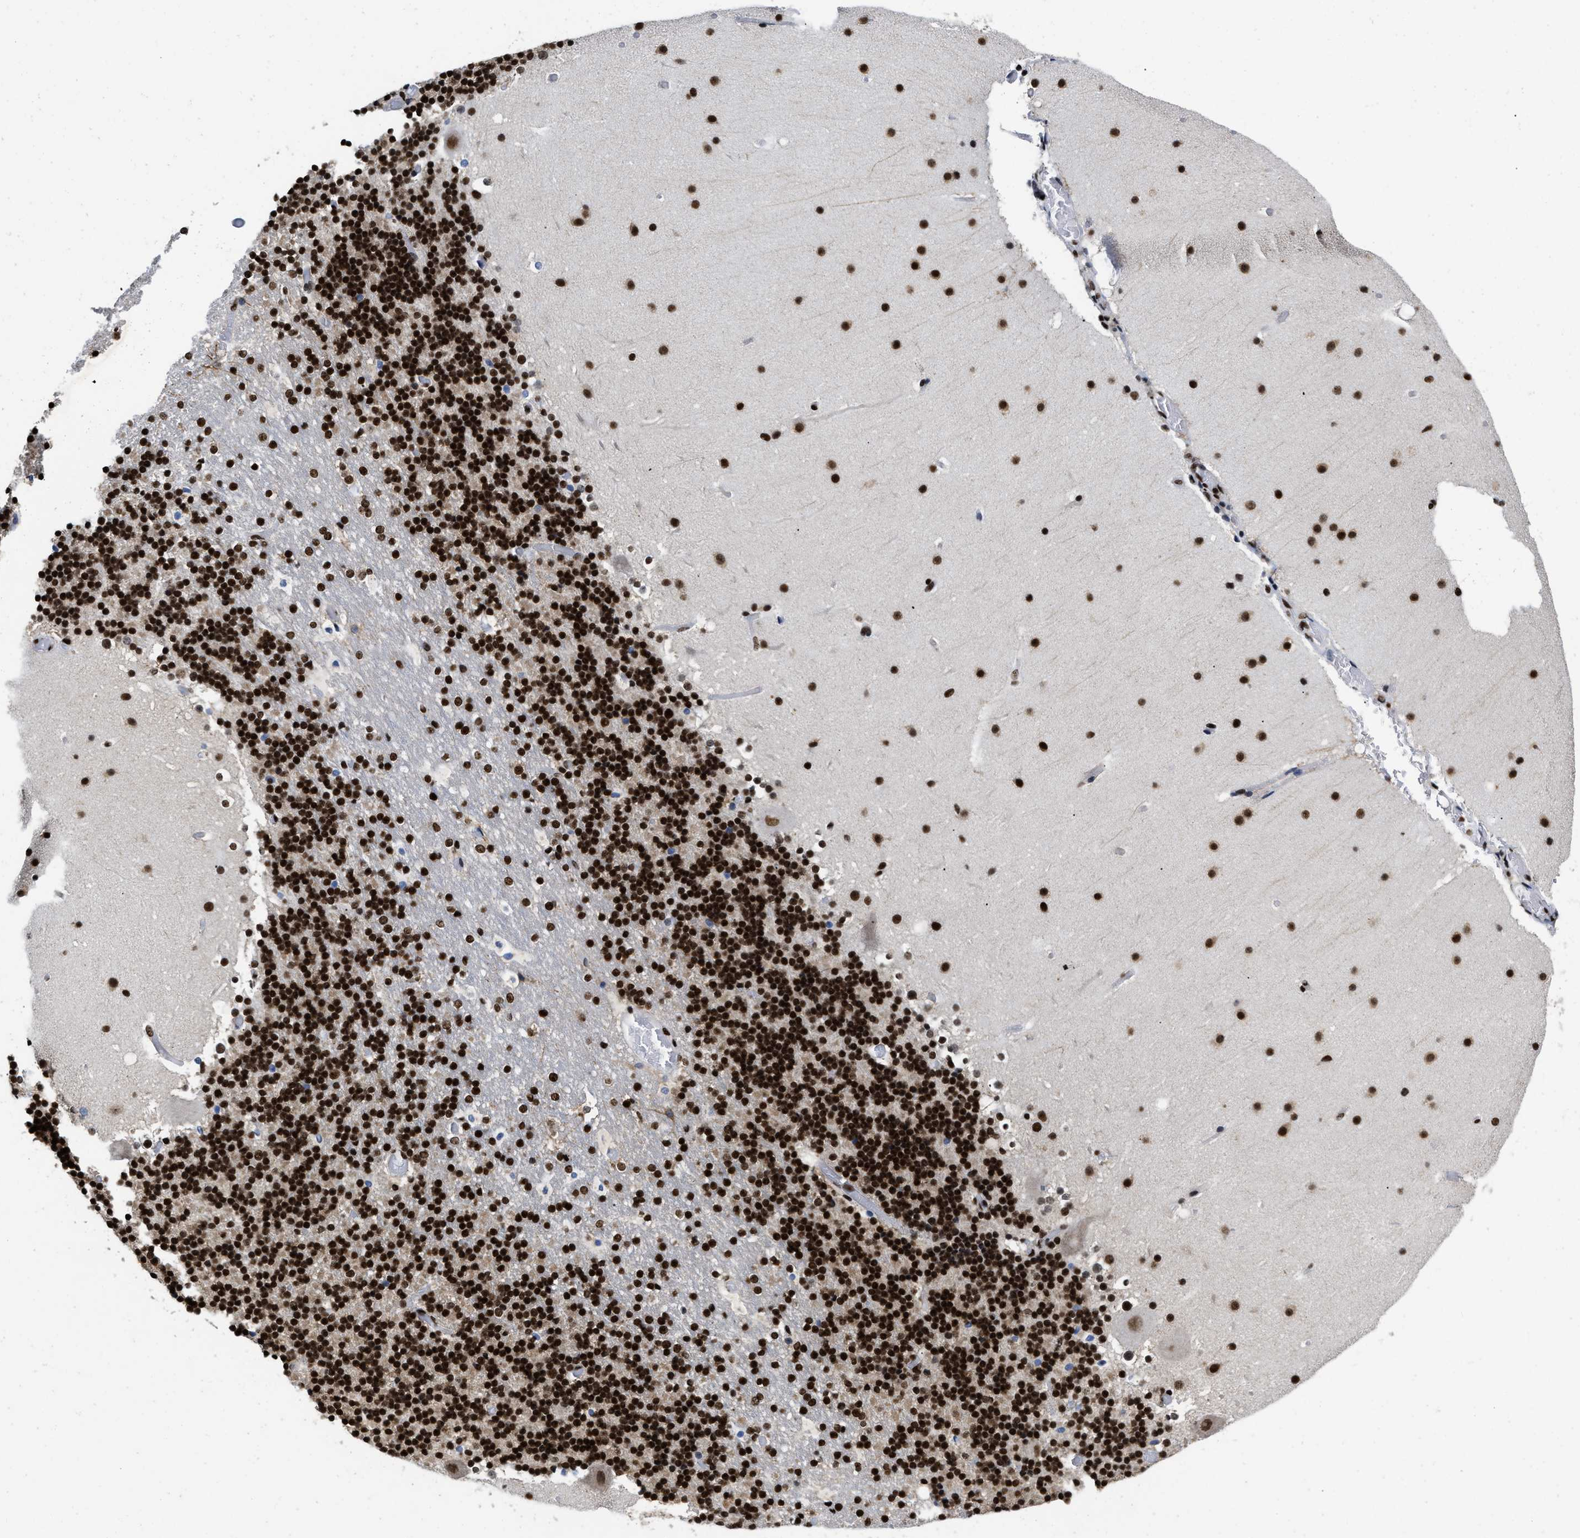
{"staining": {"intensity": "strong", "quantity": ">75%", "location": "nuclear"}, "tissue": "cerebellum", "cell_type": "Cells in granular layer", "image_type": "normal", "snomed": [{"axis": "morphology", "description": "Normal tissue, NOS"}, {"axis": "topography", "description": "Cerebellum"}], "caption": "A high-resolution histopathology image shows immunohistochemistry staining of benign cerebellum, which exhibits strong nuclear staining in about >75% of cells in granular layer. Nuclei are stained in blue.", "gene": "CREB1", "patient": {"sex": "male", "age": 57}}